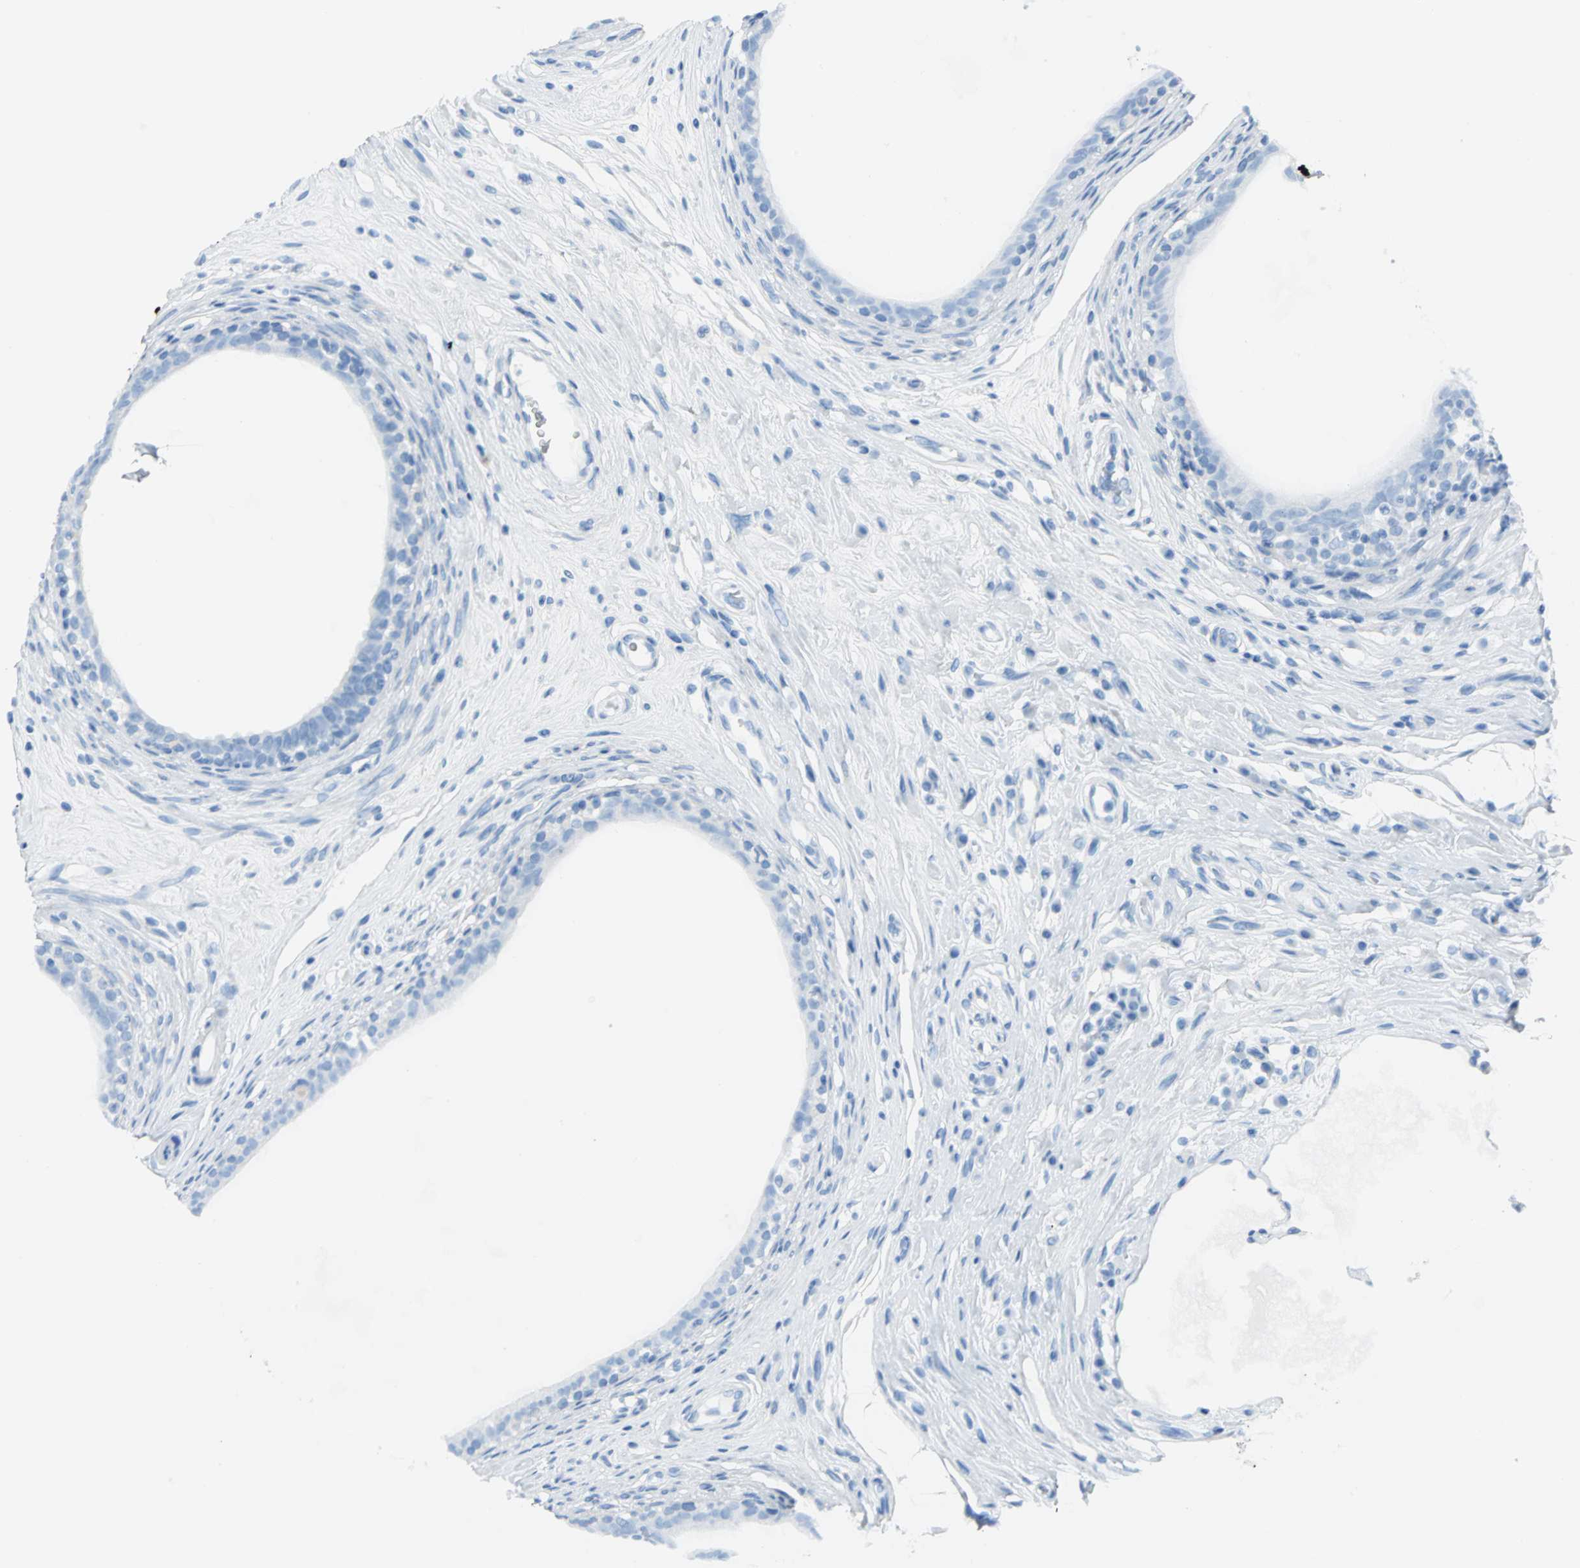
{"staining": {"intensity": "negative", "quantity": "none", "location": "none"}, "tissue": "epididymis", "cell_type": "Glandular cells", "image_type": "normal", "snomed": [{"axis": "morphology", "description": "Normal tissue, NOS"}, {"axis": "morphology", "description": "Inflammation, NOS"}, {"axis": "topography", "description": "Epididymis"}], "caption": "Protein analysis of normal epididymis exhibits no significant expression in glandular cells. The staining is performed using DAB (3,3'-diaminobenzidine) brown chromogen with nuclei counter-stained in using hematoxylin.", "gene": "MCM3", "patient": {"sex": "male", "age": 84}}